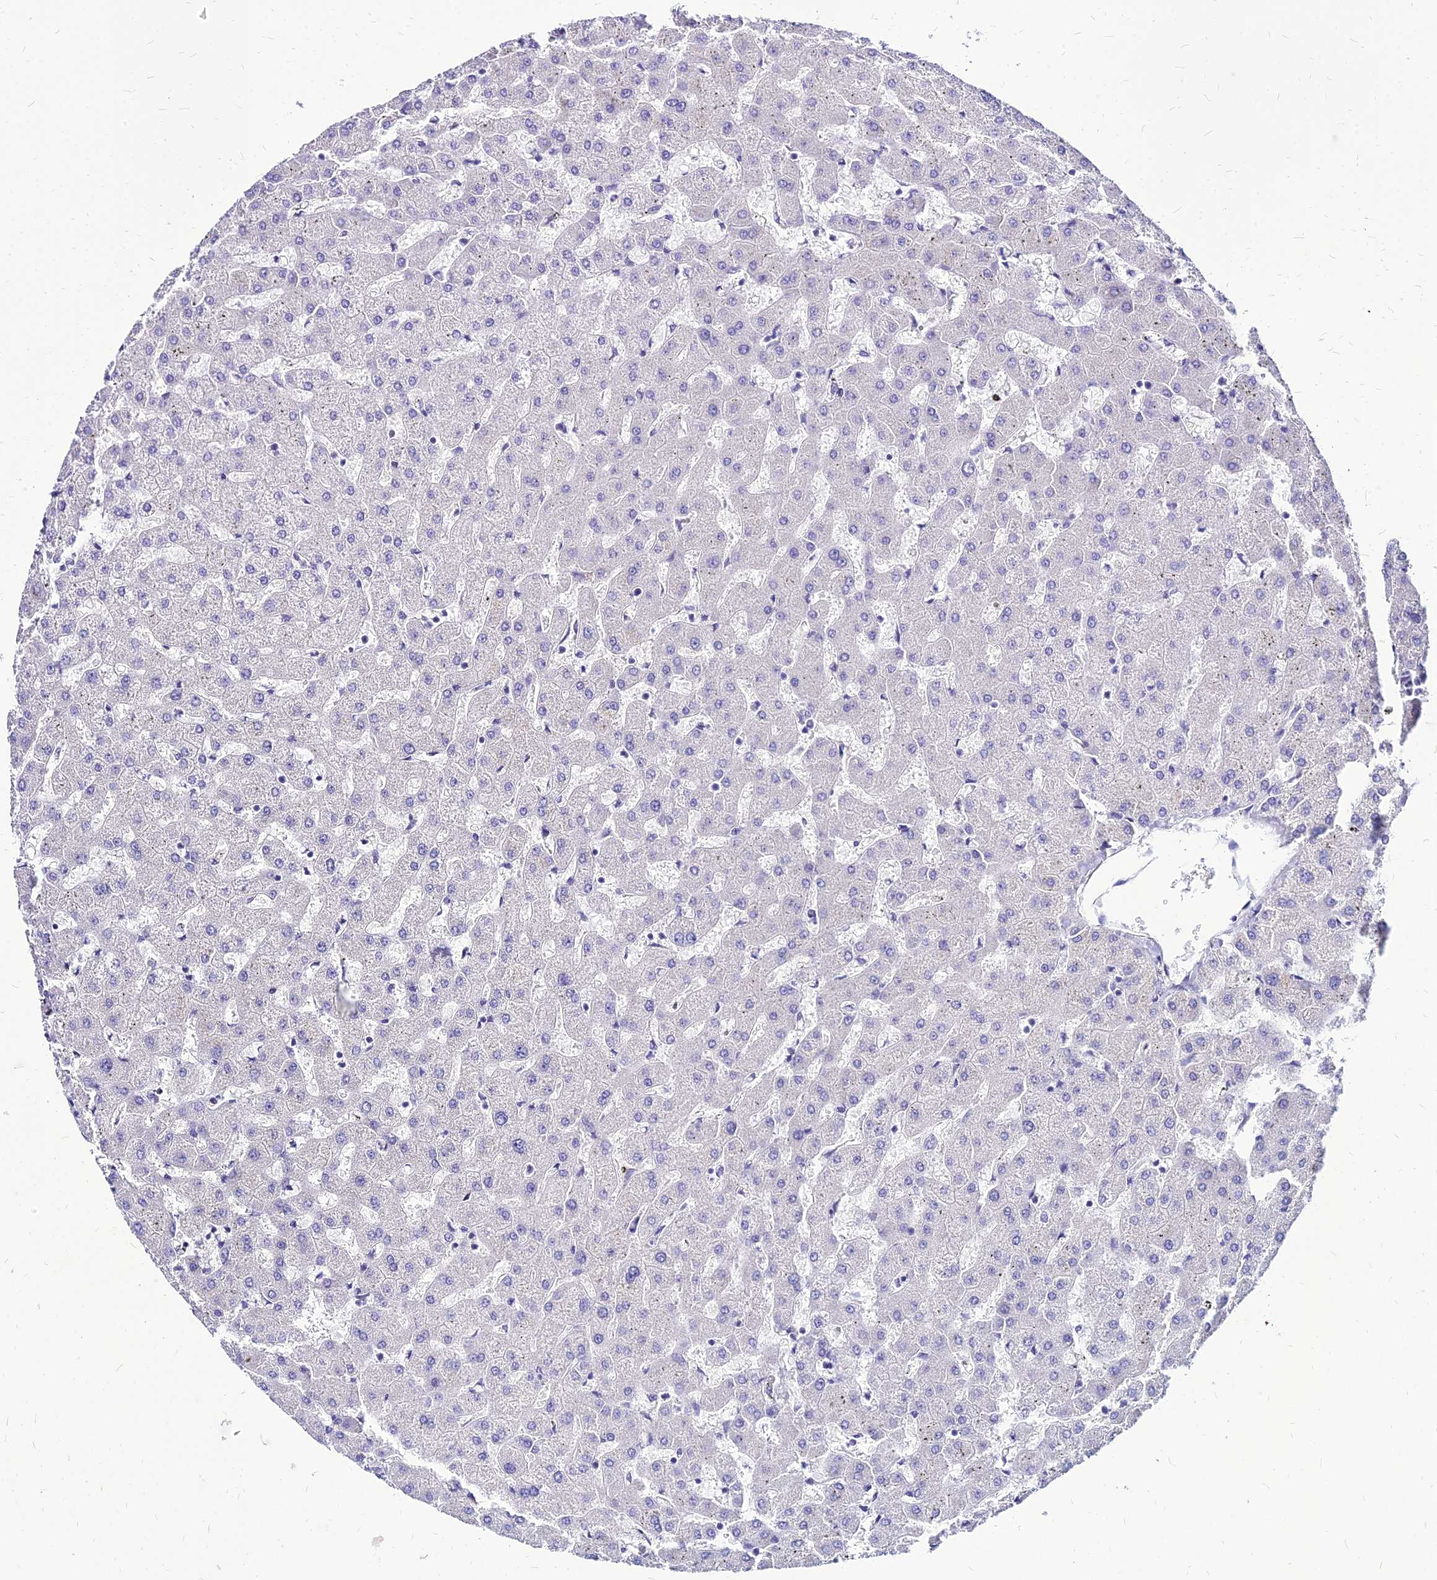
{"staining": {"intensity": "negative", "quantity": "none", "location": "none"}, "tissue": "liver", "cell_type": "Cholangiocytes", "image_type": "normal", "snomed": [{"axis": "morphology", "description": "Normal tissue, NOS"}, {"axis": "topography", "description": "Liver"}], "caption": "Liver was stained to show a protein in brown. There is no significant positivity in cholangiocytes. (Immunohistochemistry (ihc), brightfield microscopy, high magnification).", "gene": "YEATS2", "patient": {"sex": "female", "age": 63}}